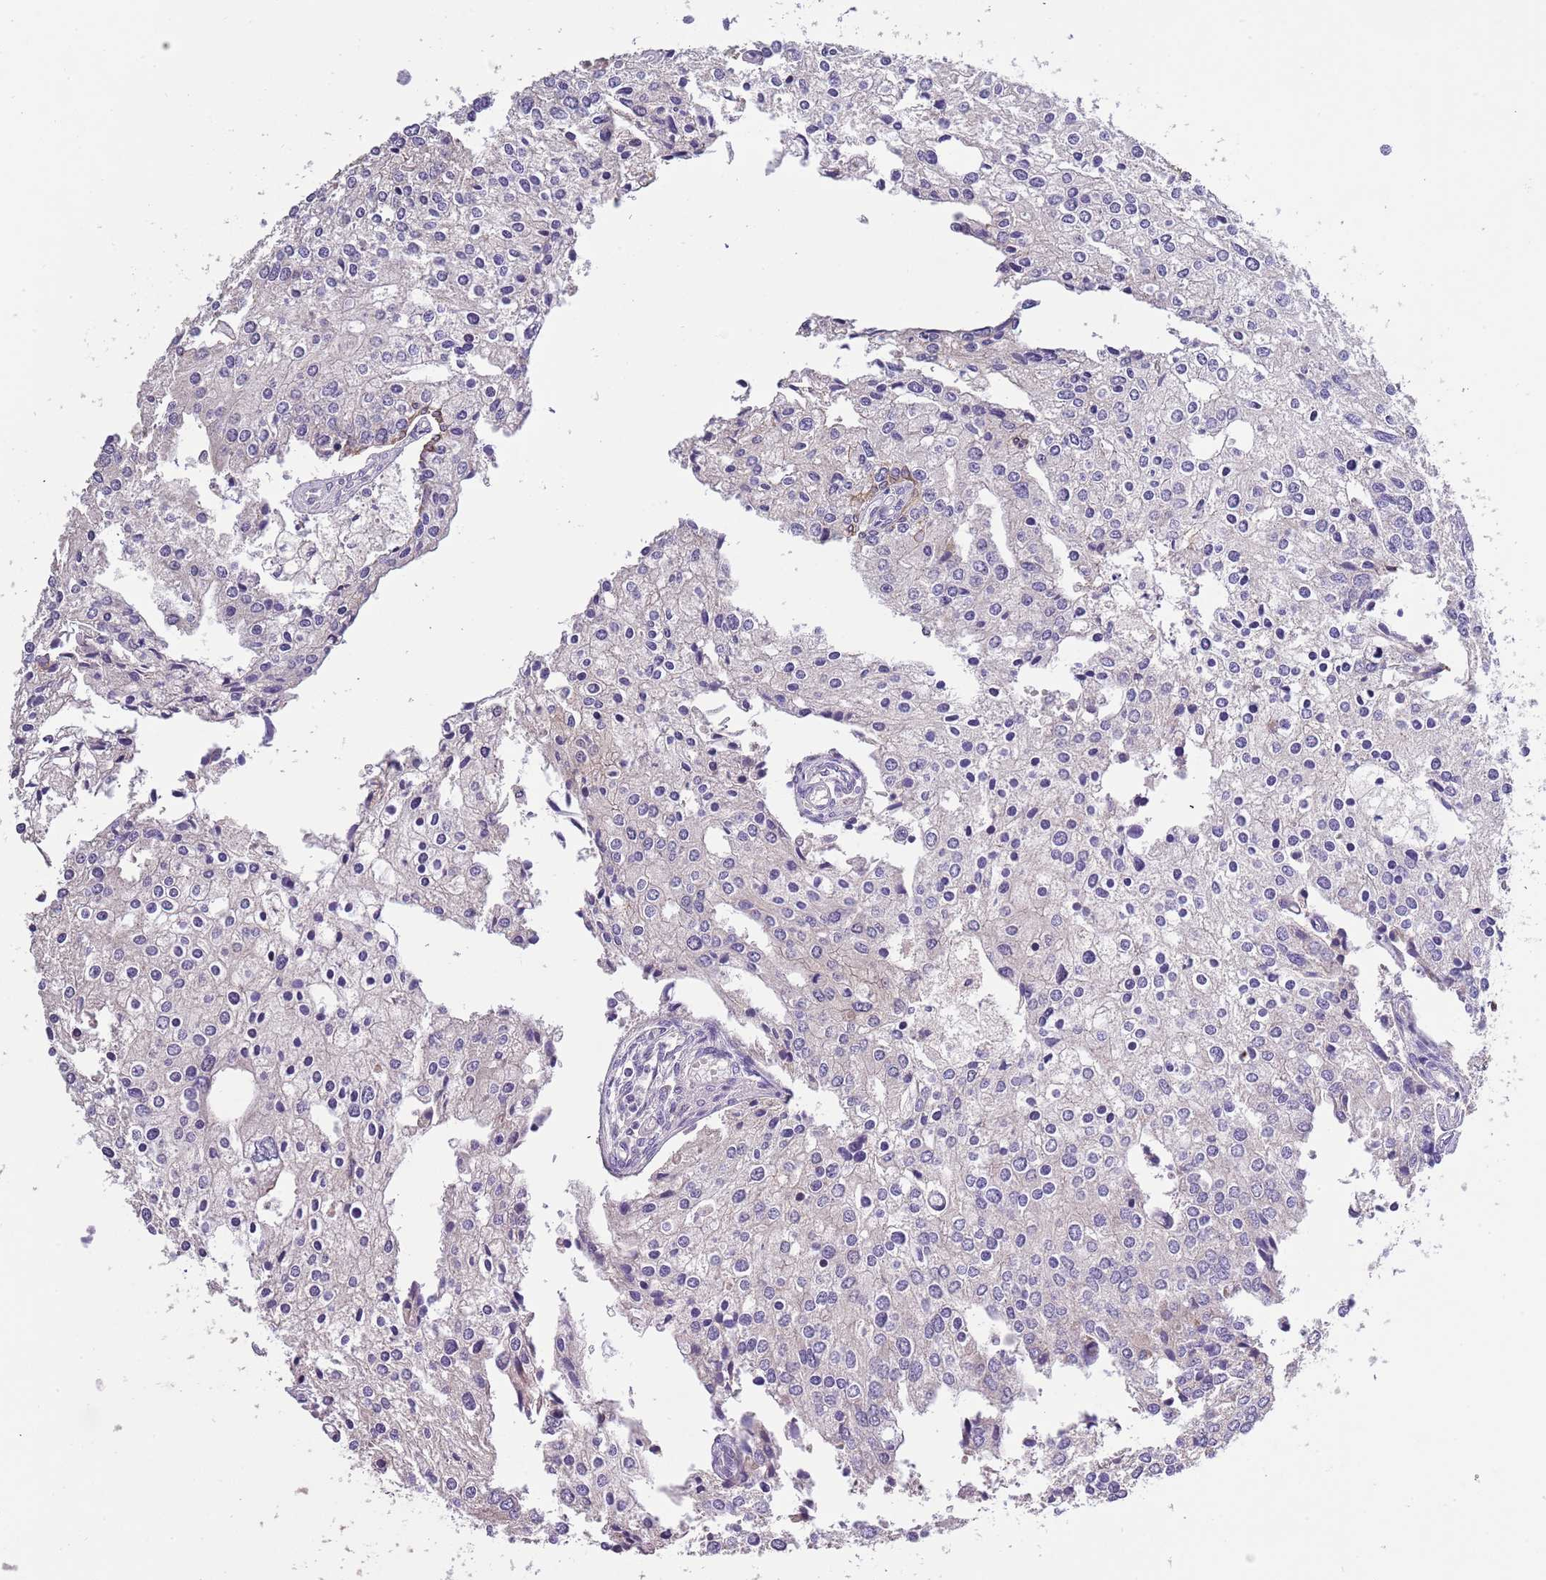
{"staining": {"intensity": "negative", "quantity": "none", "location": "none"}, "tissue": "prostate cancer", "cell_type": "Tumor cells", "image_type": "cancer", "snomed": [{"axis": "morphology", "description": "Adenocarcinoma, High grade"}, {"axis": "topography", "description": "Prostate"}], "caption": "This is an IHC micrograph of human prostate high-grade adenocarcinoma. There is no expression in tumor cells.", "gene": "LIPJ", "patient": {"sex": "male", "age": 62}}